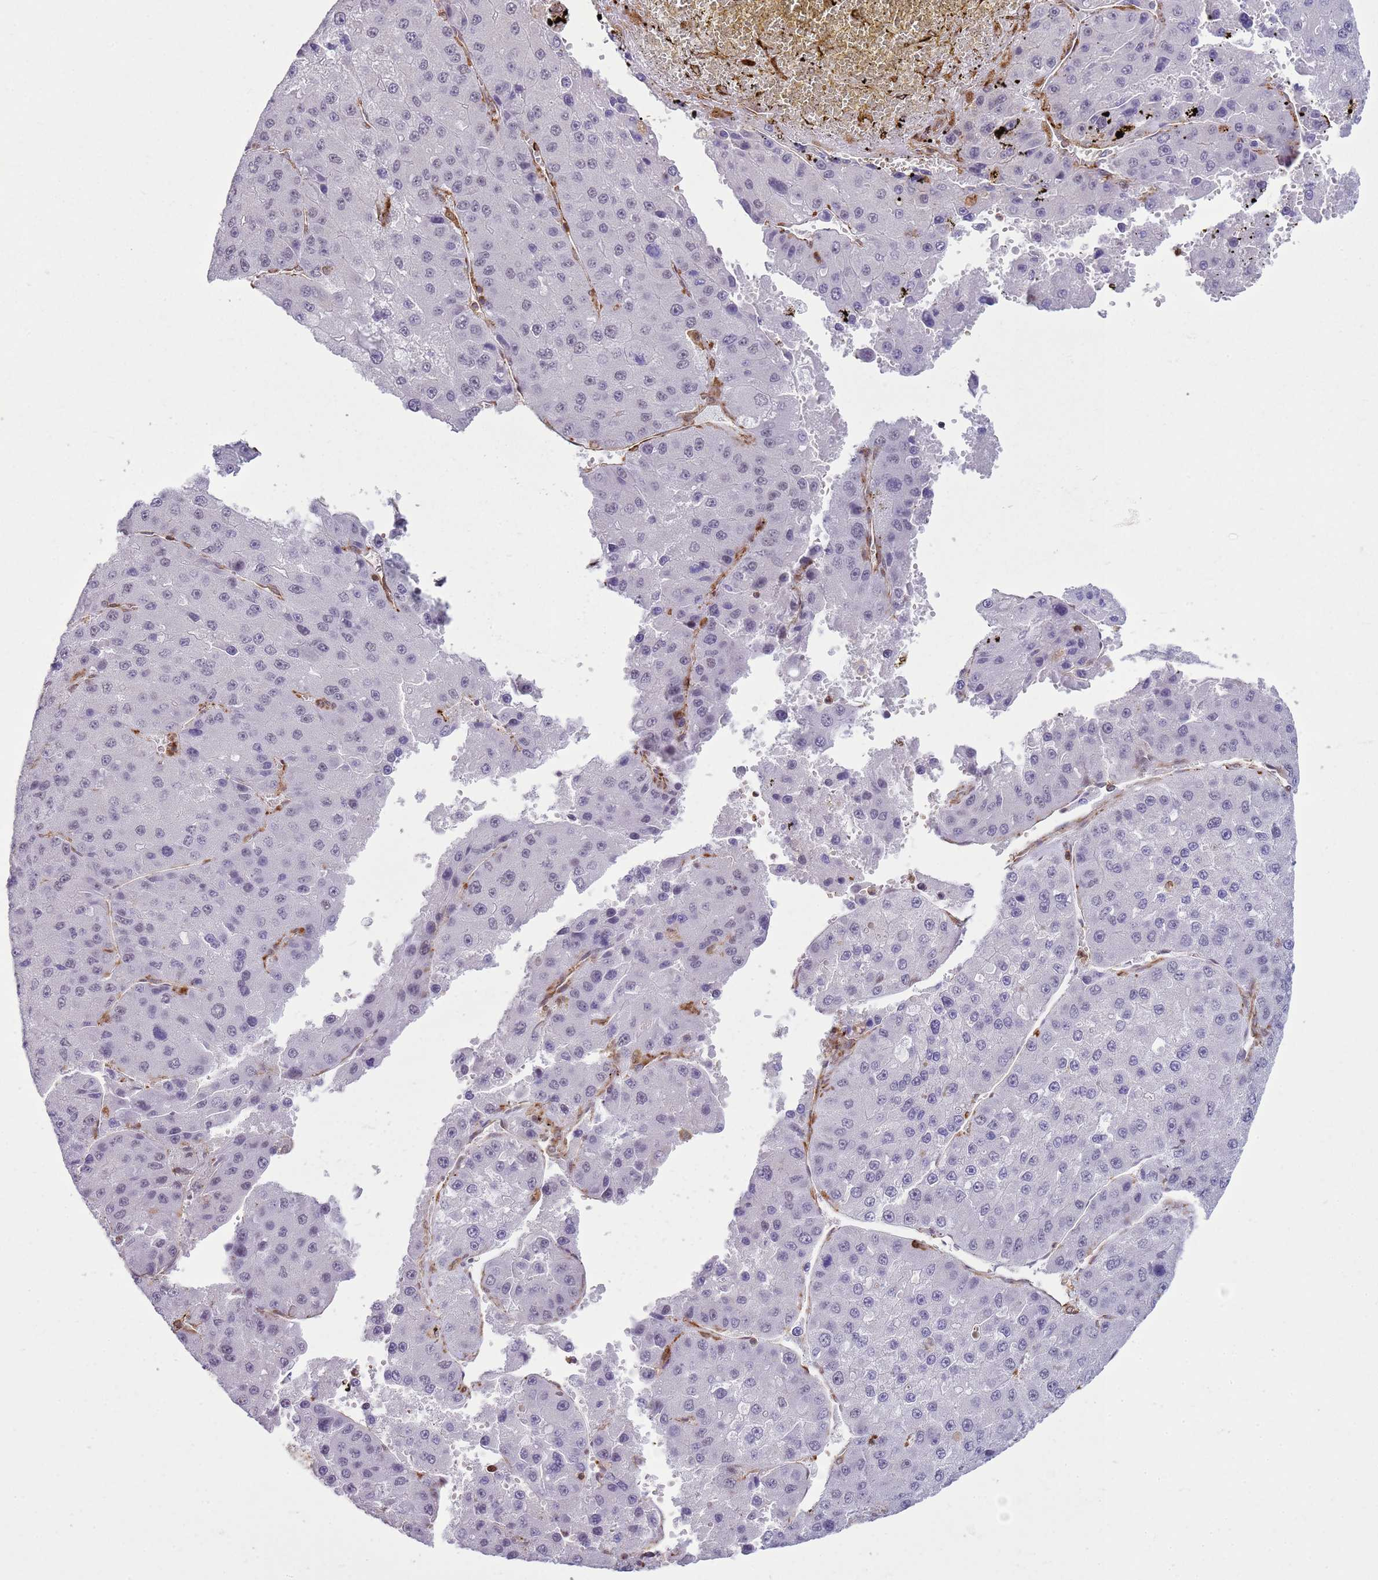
{"staining": {"intensity": "negative", "quantity": "none", "location": "none"}, "tissue": "liver cancer", "cell_type": "Tumor cells", "image_type": "cancer", "snomed": [{"axis": "morphology", "description": "Carcinoma, Hepatocellular, NOS"}, {"axis": "topography", "description": "Liver"}], "caption": "IHC photomicrograph of liver hepatocellular carcinoma stained for a protein (brown), which reveals no staining in tumor cells.", "gene": "GABRE", "patient": {"sex": "female", "age": 73}}